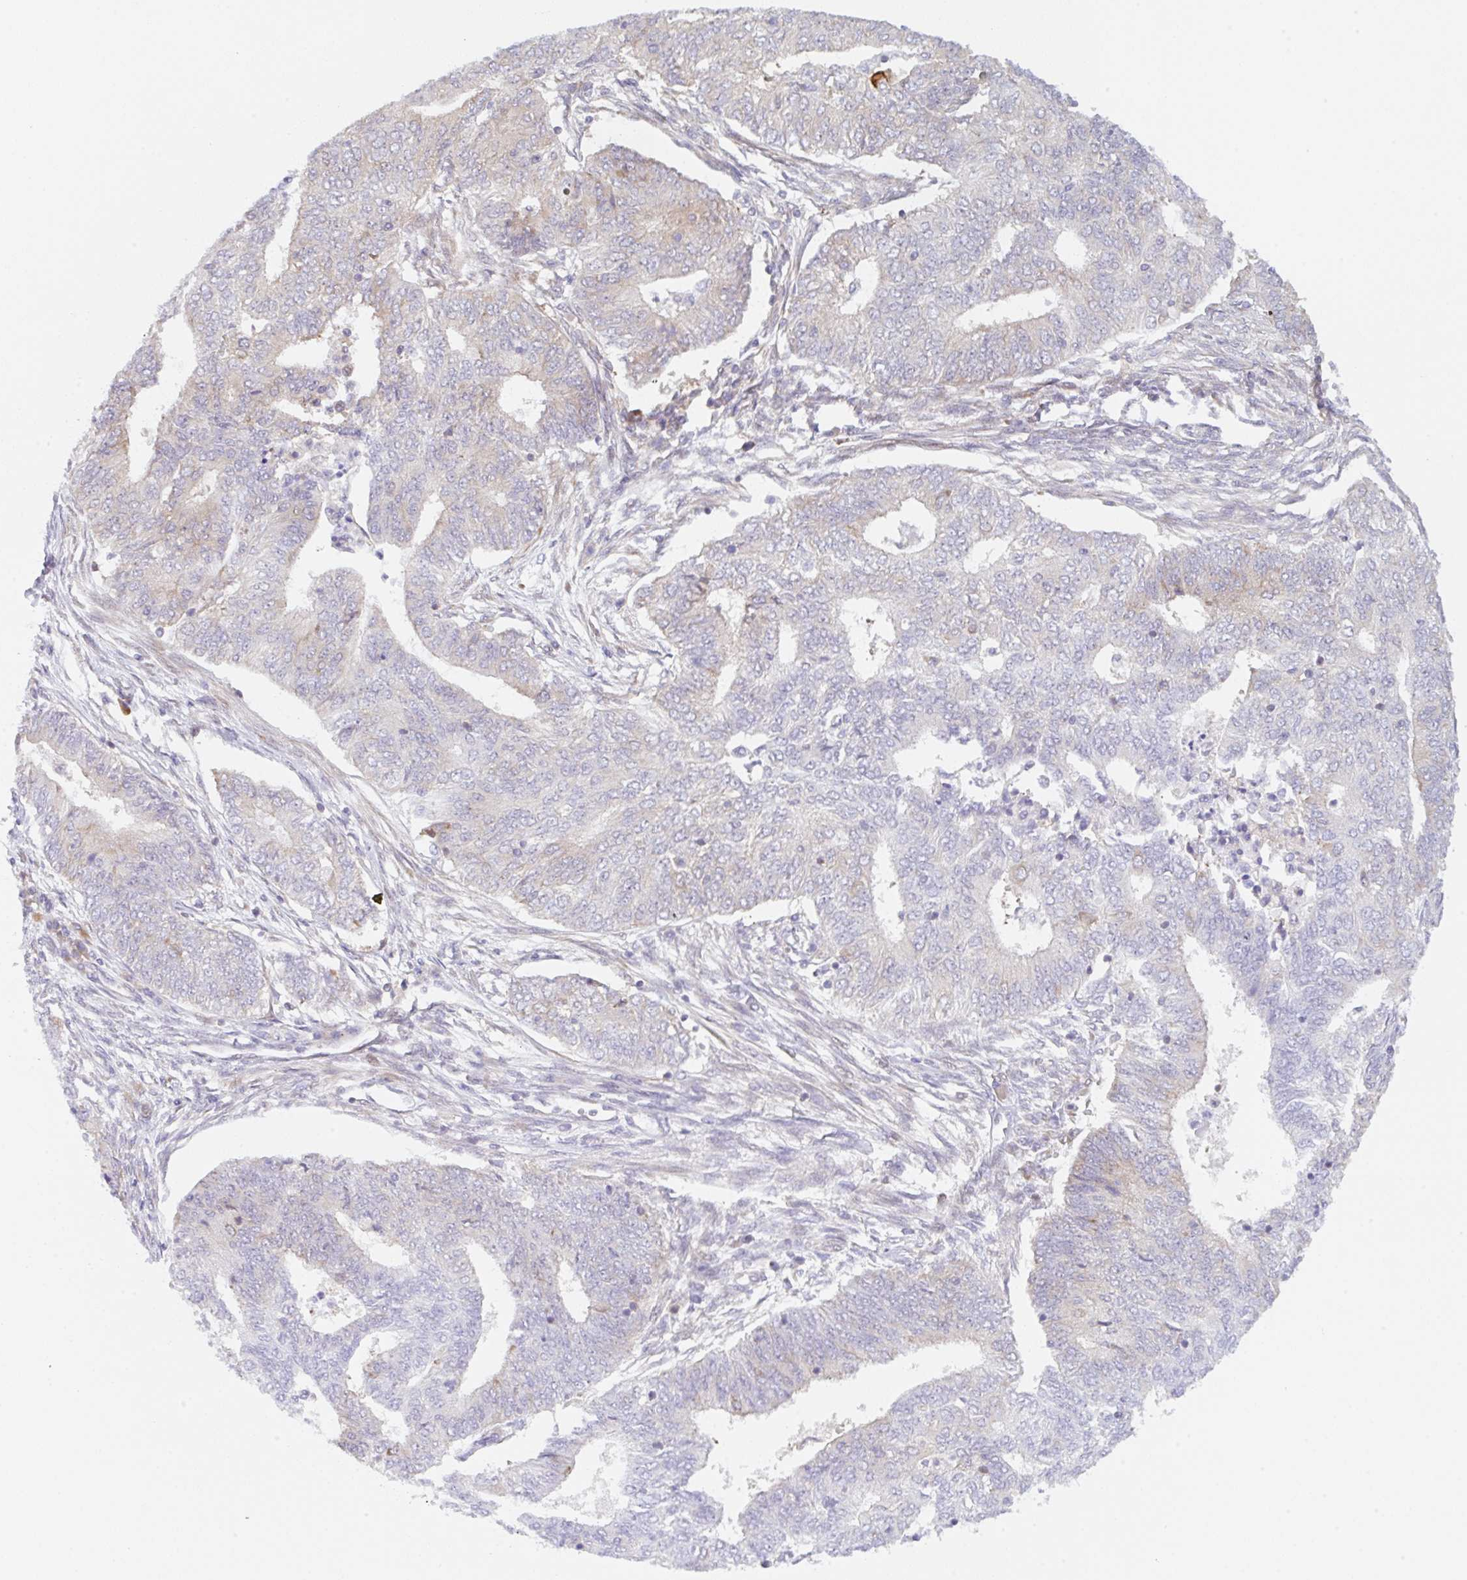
{"staining": {"intensity": "weak", "quantity": "<25%", "location": "cytoplasmic/membranous"}, "tissue": "endometrial cancer", "cell_type": "Tumor cells", "image_type": "cancer", "snomed": [{"axis": "morphology", "description": "Adenocarcinoma, NOS"}, {"axis": "topography", "description": "Endometrium"}], "caption": "Immunohistochemistry of adenocarcinoma (endometrial) exhibits no staining in tumor cells. Nuclei are stained in blue.", "gene": "TBPL2", "patient": {"sex": "female", "age": 62}}